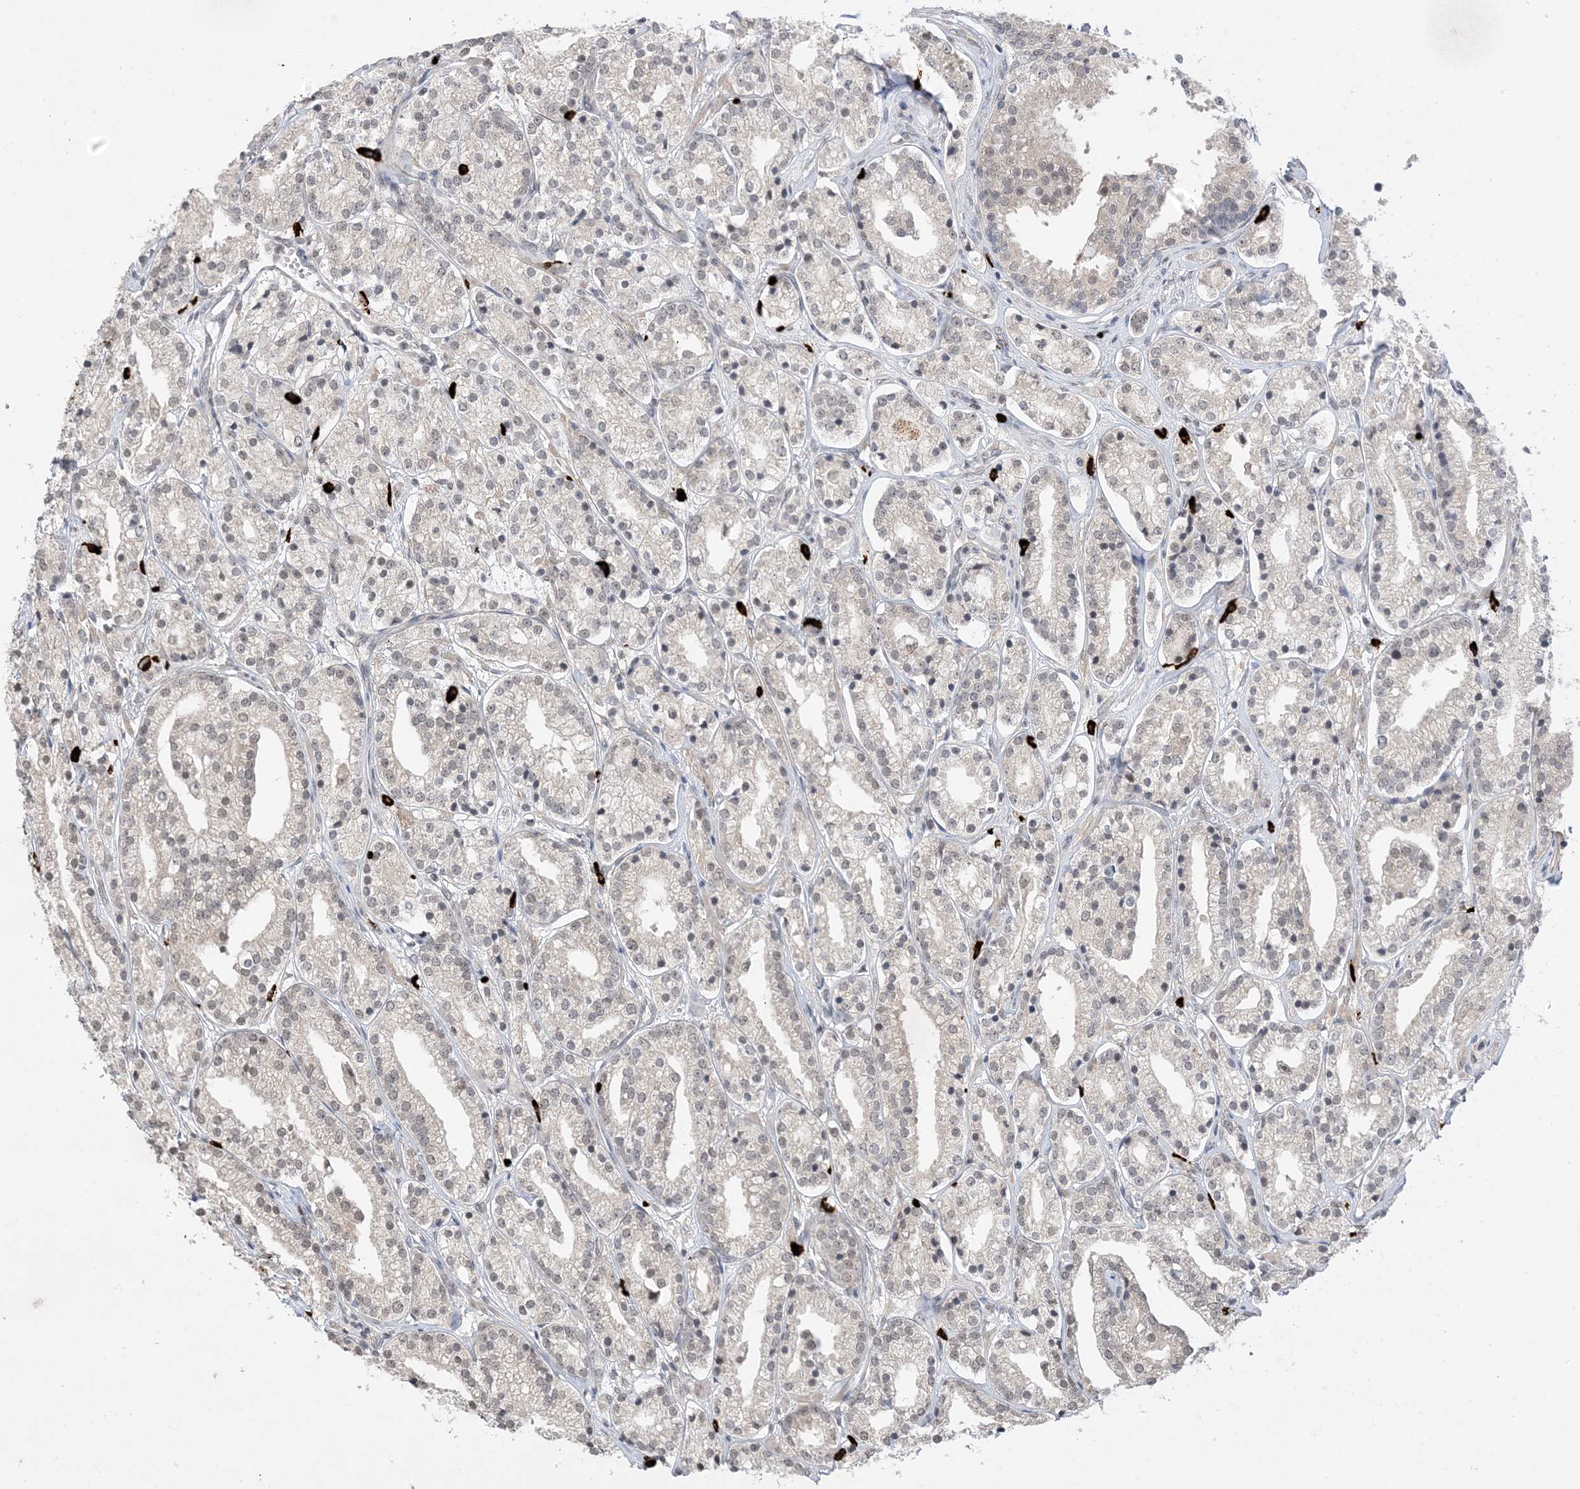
{"staining": {"intensity": "negative", "quantity": "none", "location": "none"}, "tissue": "prostate cancer", "cell_type": "Tumor cells", "image_type": "cancer", "snomed": [{"axis": "morphology", "description": "Adenocarcinoma, High grade"}, {"axis": "topography", "description": "Prostate"}], "caption": "Prostate adenocarcinoma (high-grade) was stained to show a protein in brown. There is no significant expression in tumor cells. (Stains: DAB IHC with hematoxylin counter stain, Microscopy: brightfield microscopy at high magnification).", "gene": "RANBP9", "patient": {"sex": "male", "age": 69}}